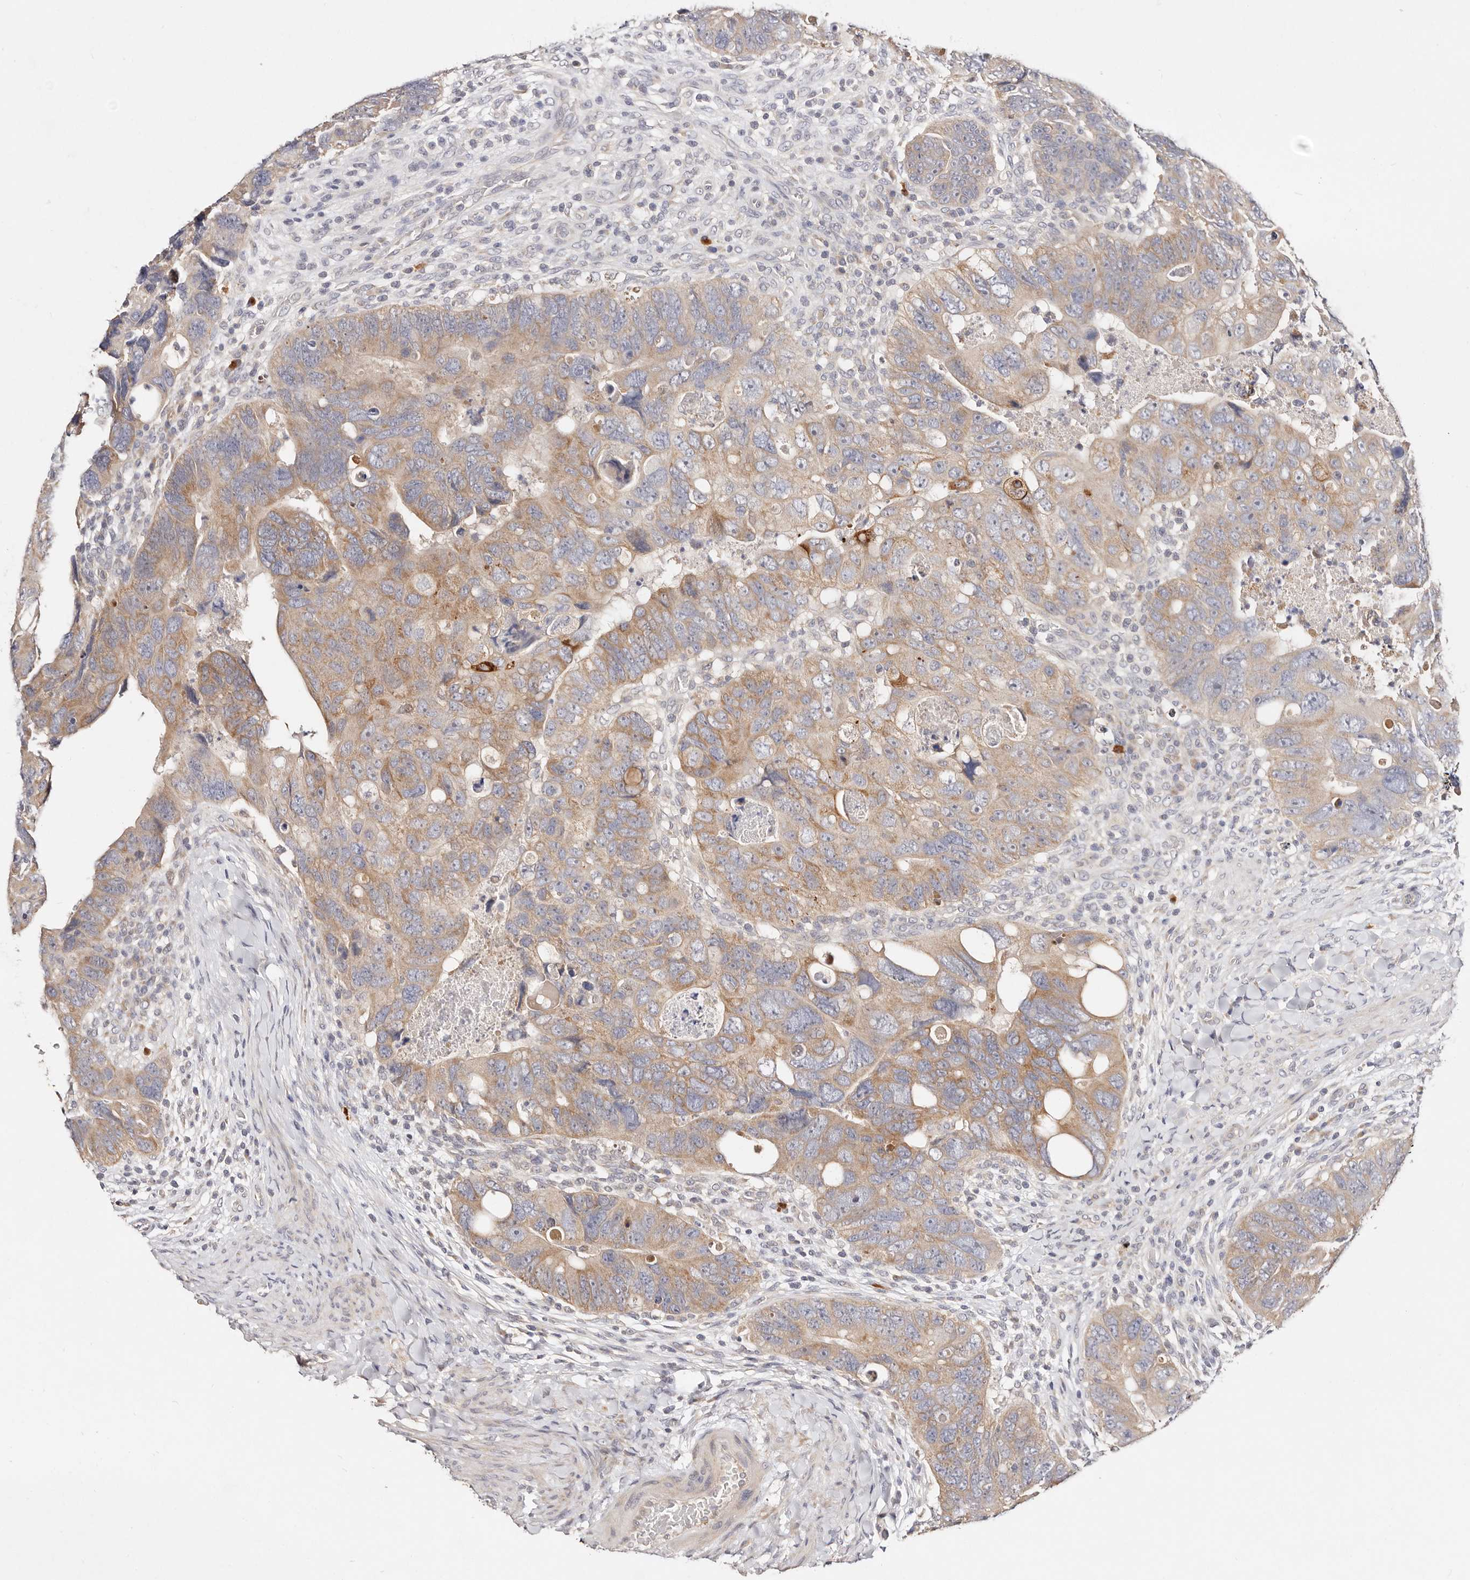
{"staining": {"intensity": "moderate", "quantity": ">75%", "location": "cytoplasmic/membranous"}, "tissue": "colorectal cancer", "cell_type": "Tumor cells", "image_type": "cancer", "snomed": [{"axis": "morphology", "description": "Adenocarcinoma, NOS"}, {"axis": "topography", "description": "Rectum"}], "caption": "The photomicrograph reveals a brown stain indicating the presence of a protein in the cytoplasmic/membranous of tumor cells in adenocarcinoma (colorectal).", "gene": "VIPAS39", "patient": {"sex": "male", "age": 59}}